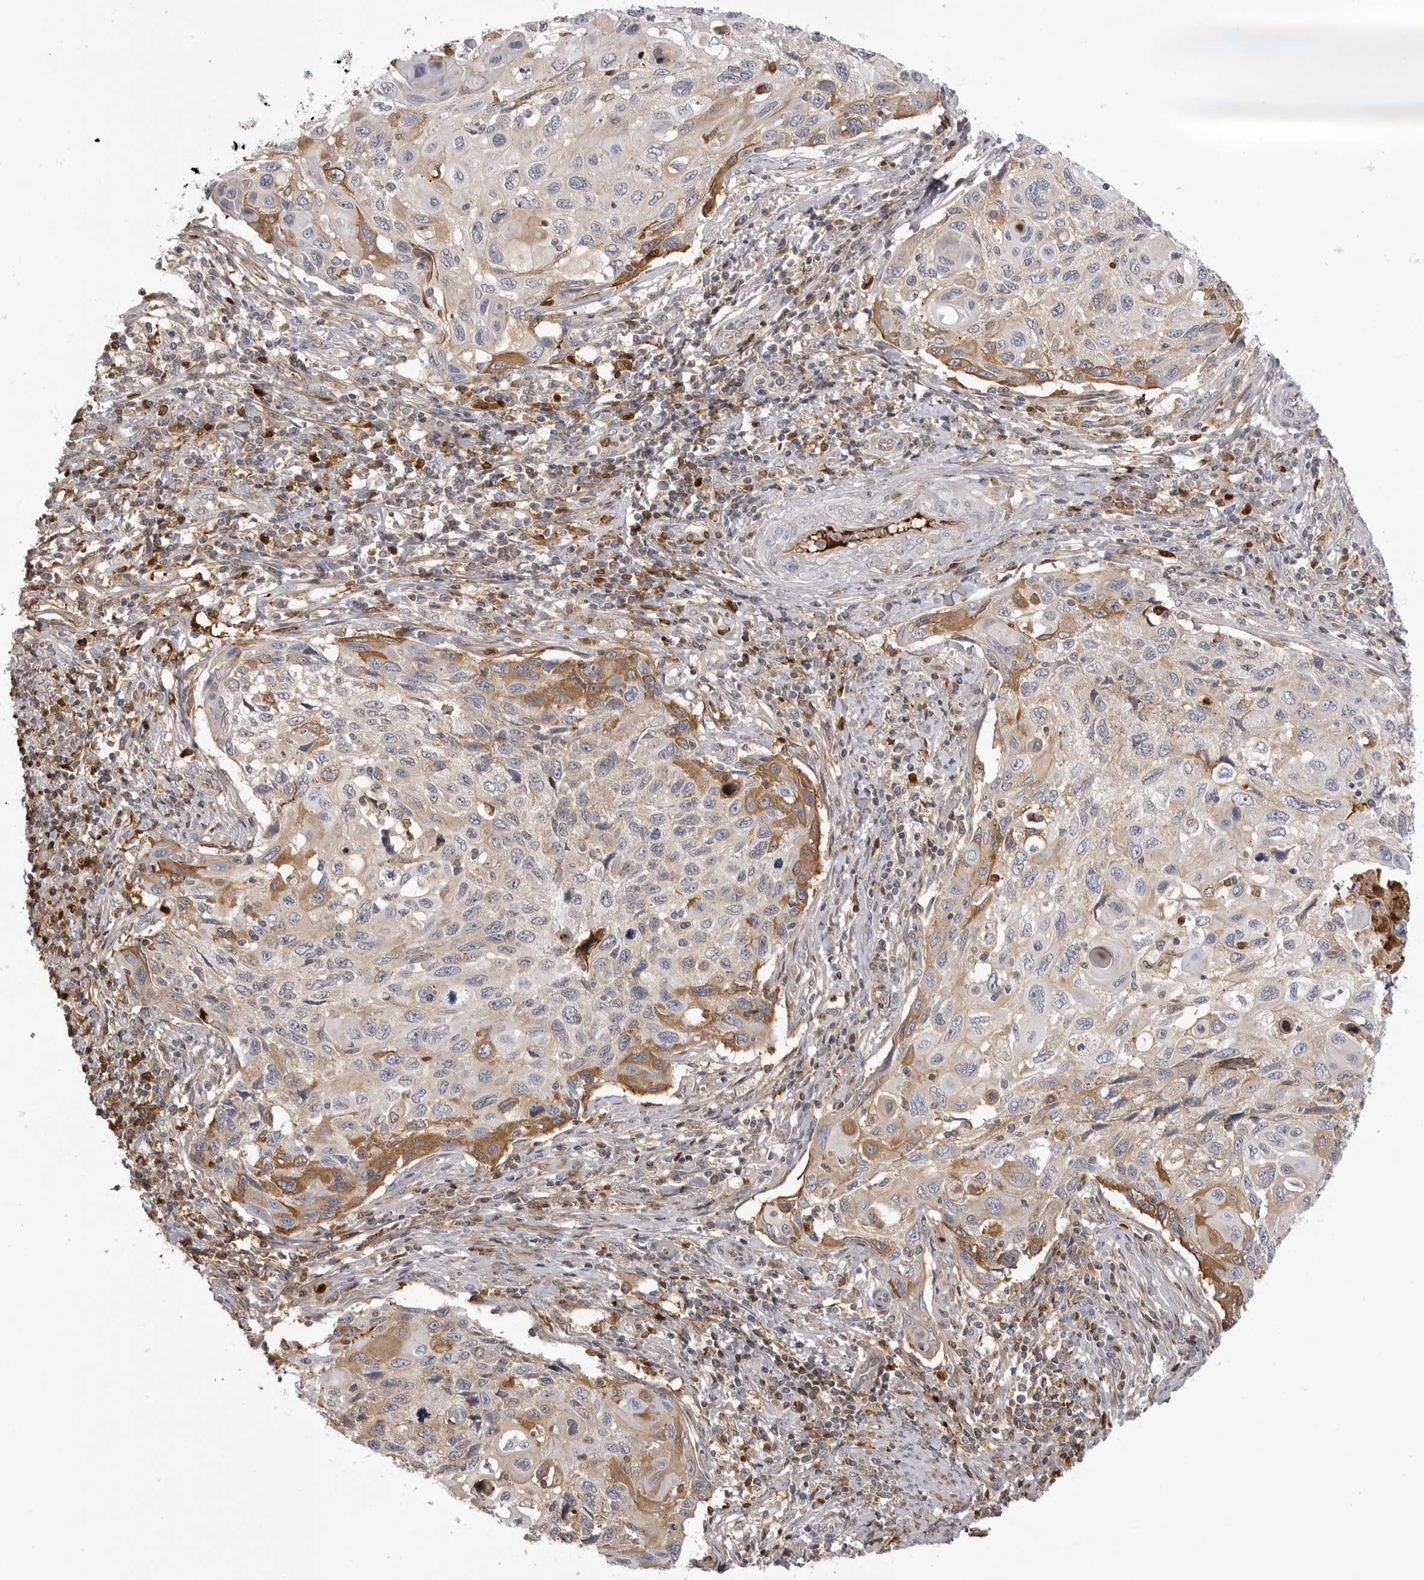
{"staining": {"intensity": "moderate", "quantity": "<25%", "location": "cytoplasmic/membranous"}, "tissue": "cervical cancer", "cell_type": "Tumor cells", "image_type": "cancer", "snomed": [{"axis": "morphology", "description": "Squamous cell carcinoma, NOS"}, {"axis": "topography", "description": "Cervix"}], "caption": "The immunohistochemical stain highlights moderate cytoplasmic/membranous positivity in tumor cells of squamous cell carcinoma (cervical) tissue.", "gene": "PLEKHF2", "patient": {"sex": "female", "age": 70}}